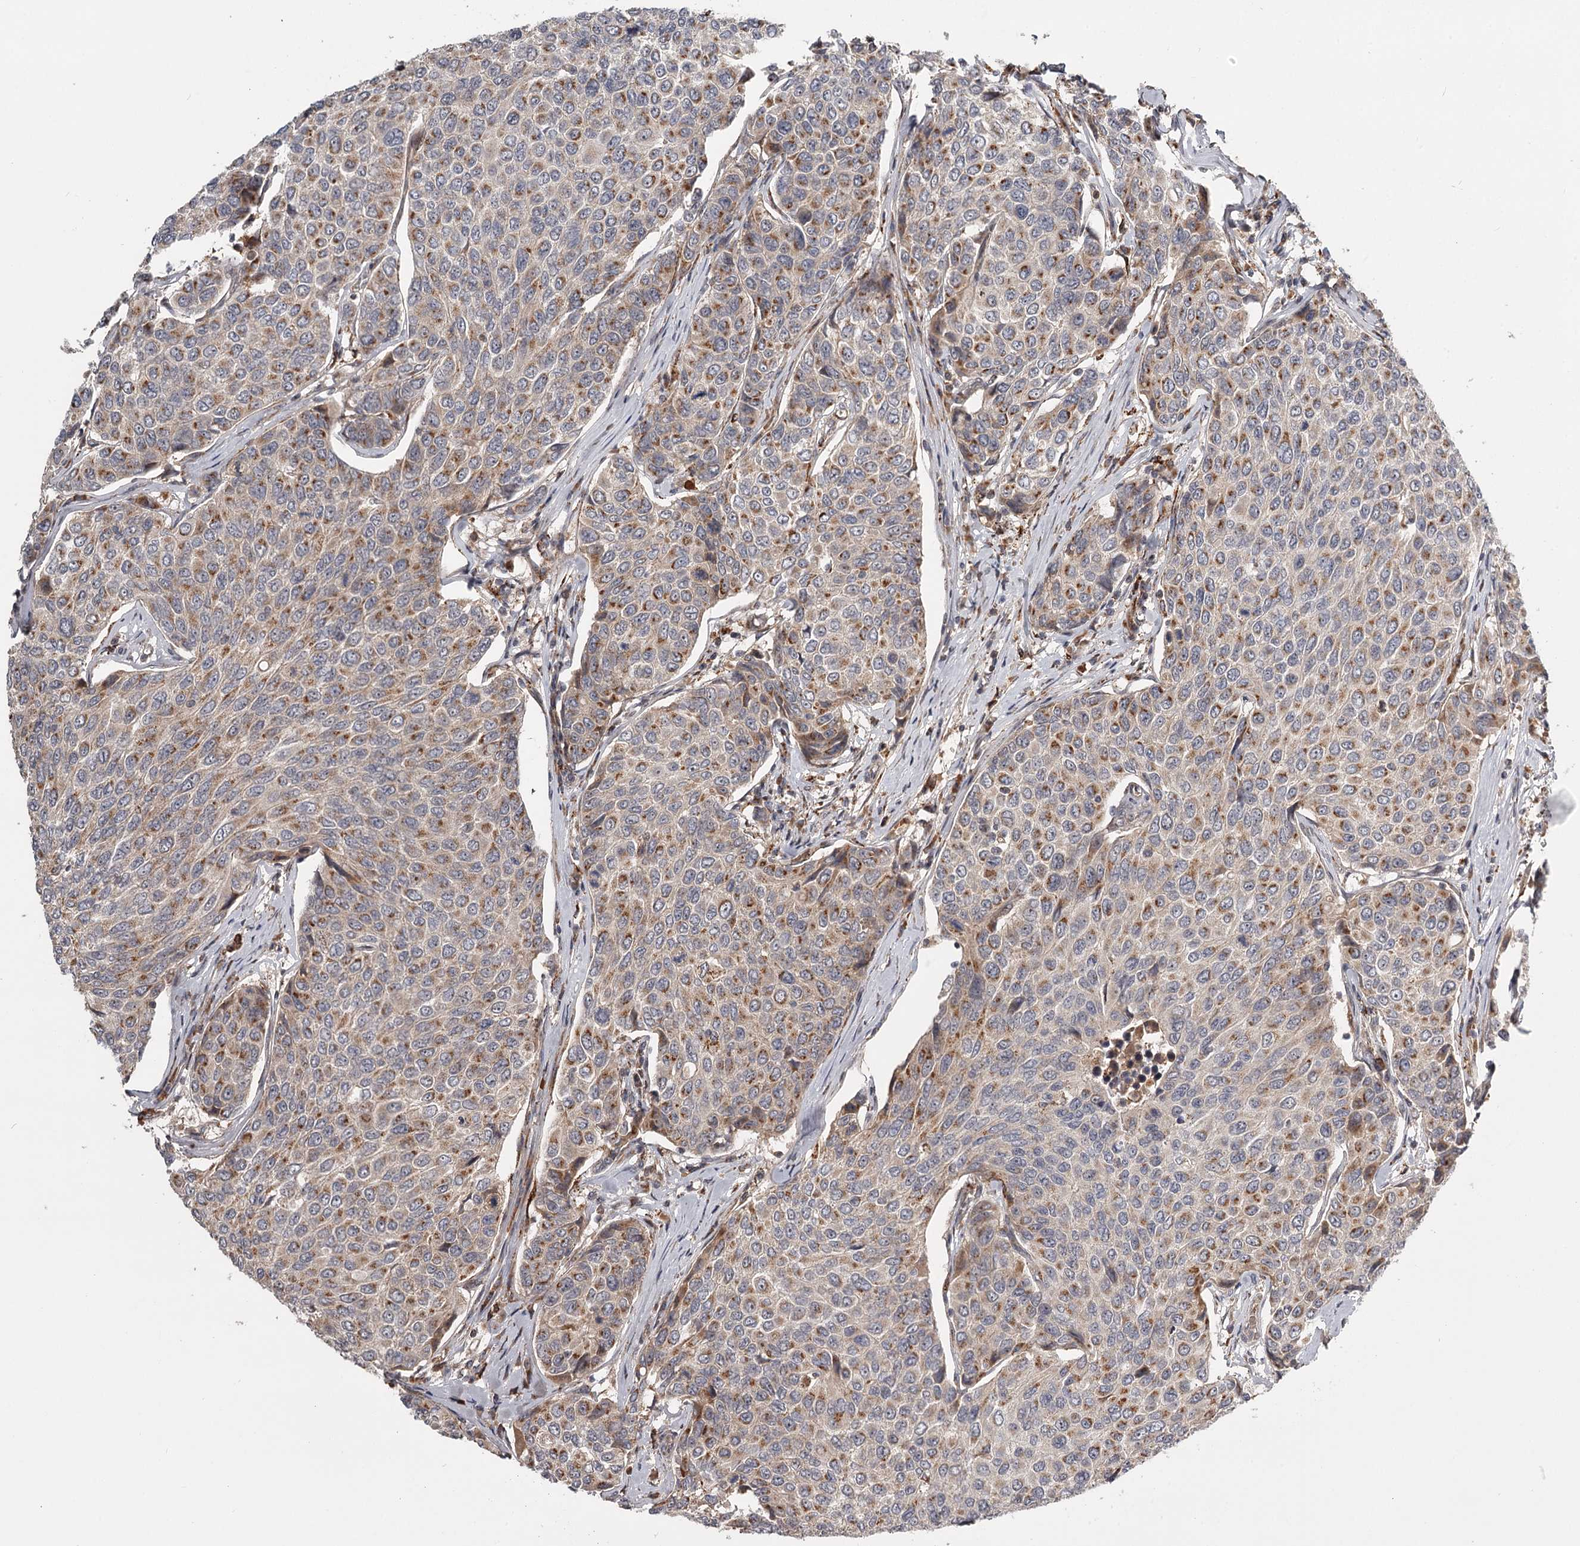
{"staining": {"intensity": "moderate", "quantity": "25%-75%", "location": "cytoplasmic/membranous"}, "tissue": "breast cancer", "cell_type": "Tumor cells", "image_type": "cancer", "snomed": [{"axis": "morphology", "description": "Duct carcinoma"}, {"axis": "topography", "description": "Breast"}], "caption": "Immunohistochemistry histopathology image of neoplastic tissue: breast intraductal carcinoma stained using immunohistochemistry (IHC) displays medium levels of moderate protein expression localized specifically in the cytoplasmic/membranous of tumor cells, appearing as a cytoplasmic/membranous brown color.", "gene": "CDC123", "patient": {"sex": "female", "age": 55}}